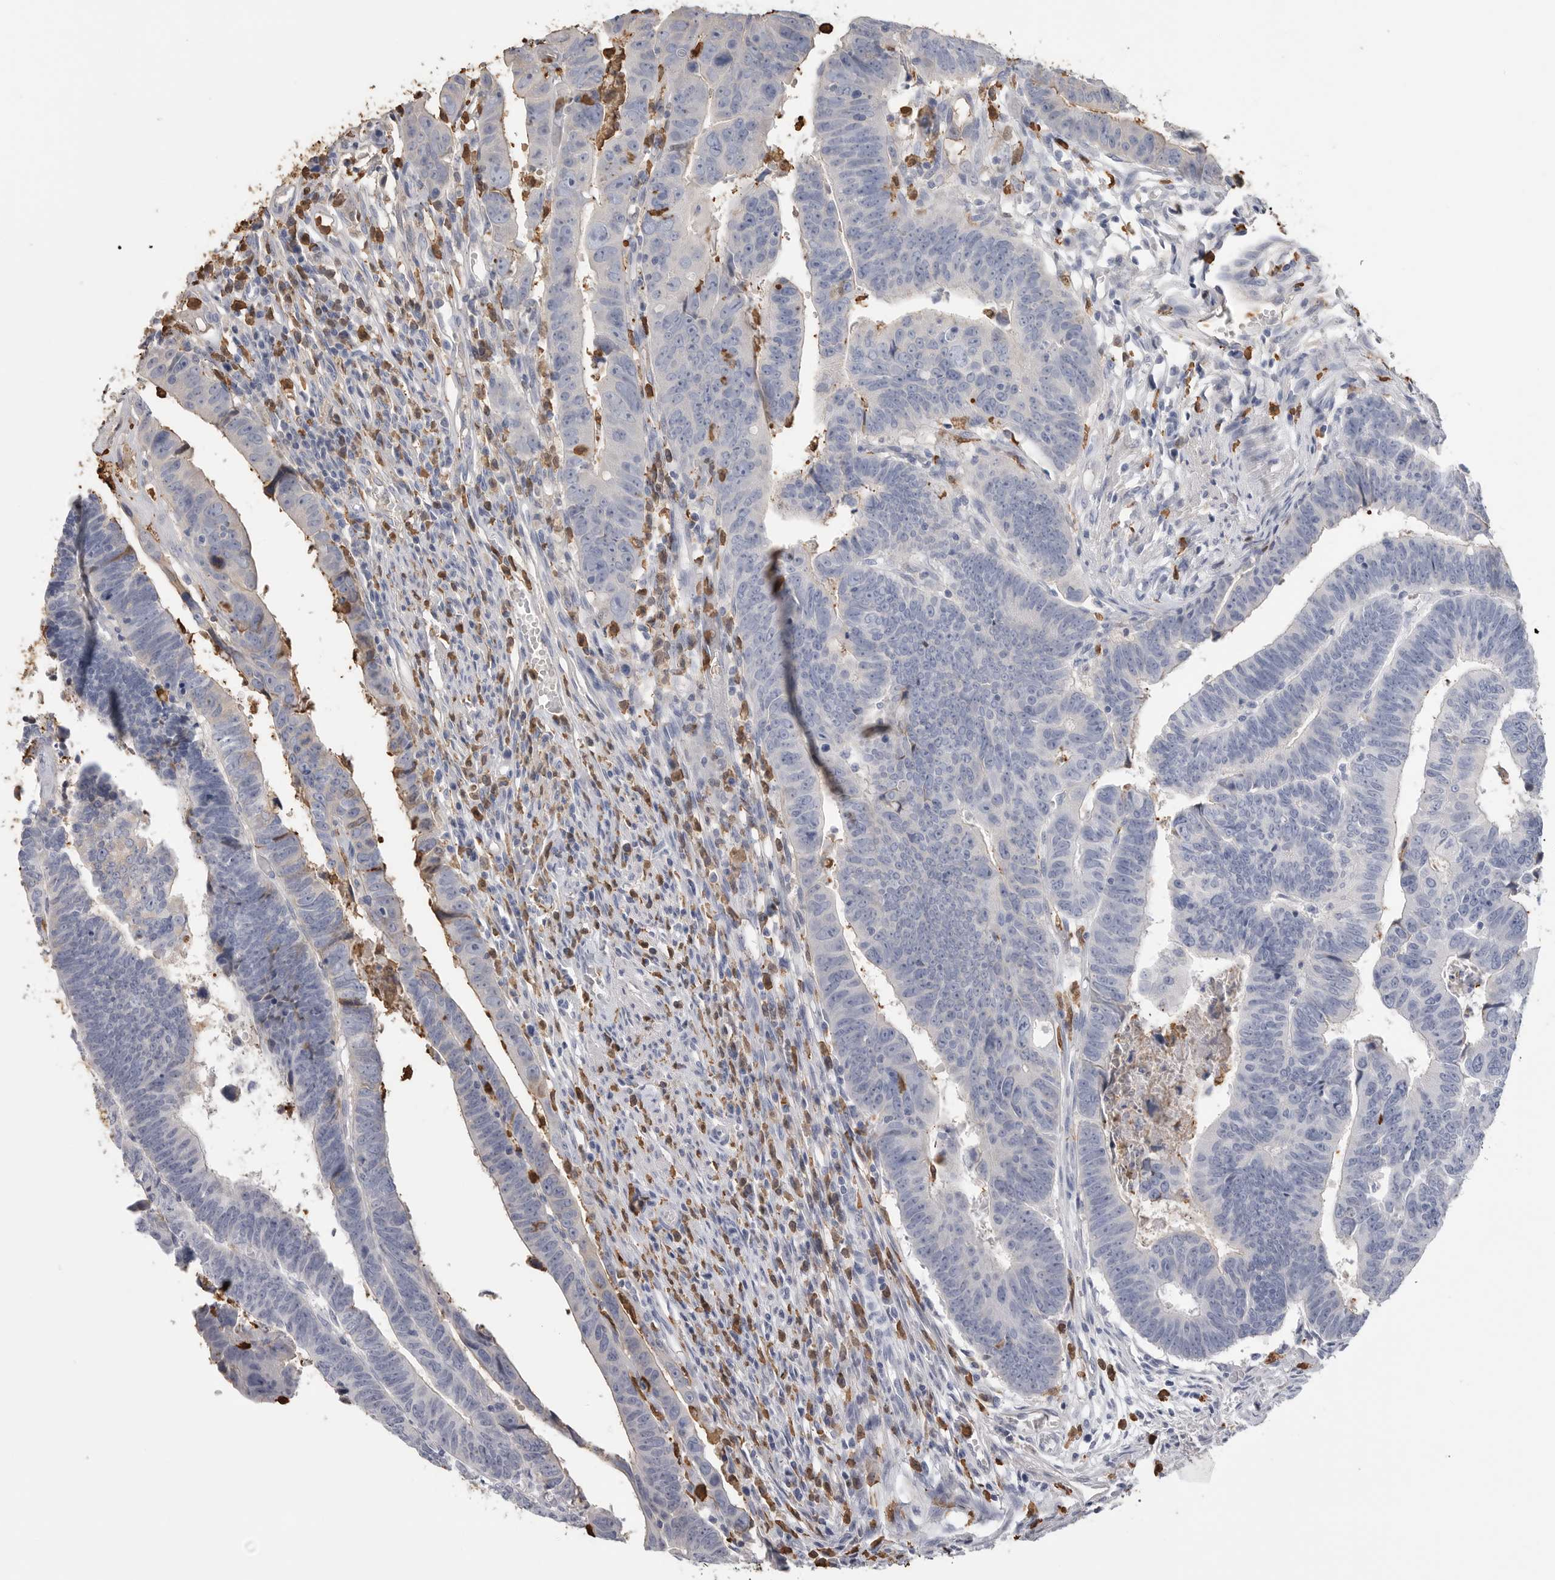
{"staining": {"intensity": "negative", "quantity": "none", "location": "none"}, "tissue": "colorectal cancer", "cell_type": "Tumor cells", "image_type": "cancer", "snomed": [{"axis": "morphology", "description": "Adenocarcinoma, NOS"}, {"axis": "topography", "description": "Rectum"}], "caption": "This is an immunohistochemistry (IHC) photomicrograph of colorectal cancer. There is no staining in tumor cells.", "gene": "CYB561D1", "patient": {"sex": "female", "age": 65}}